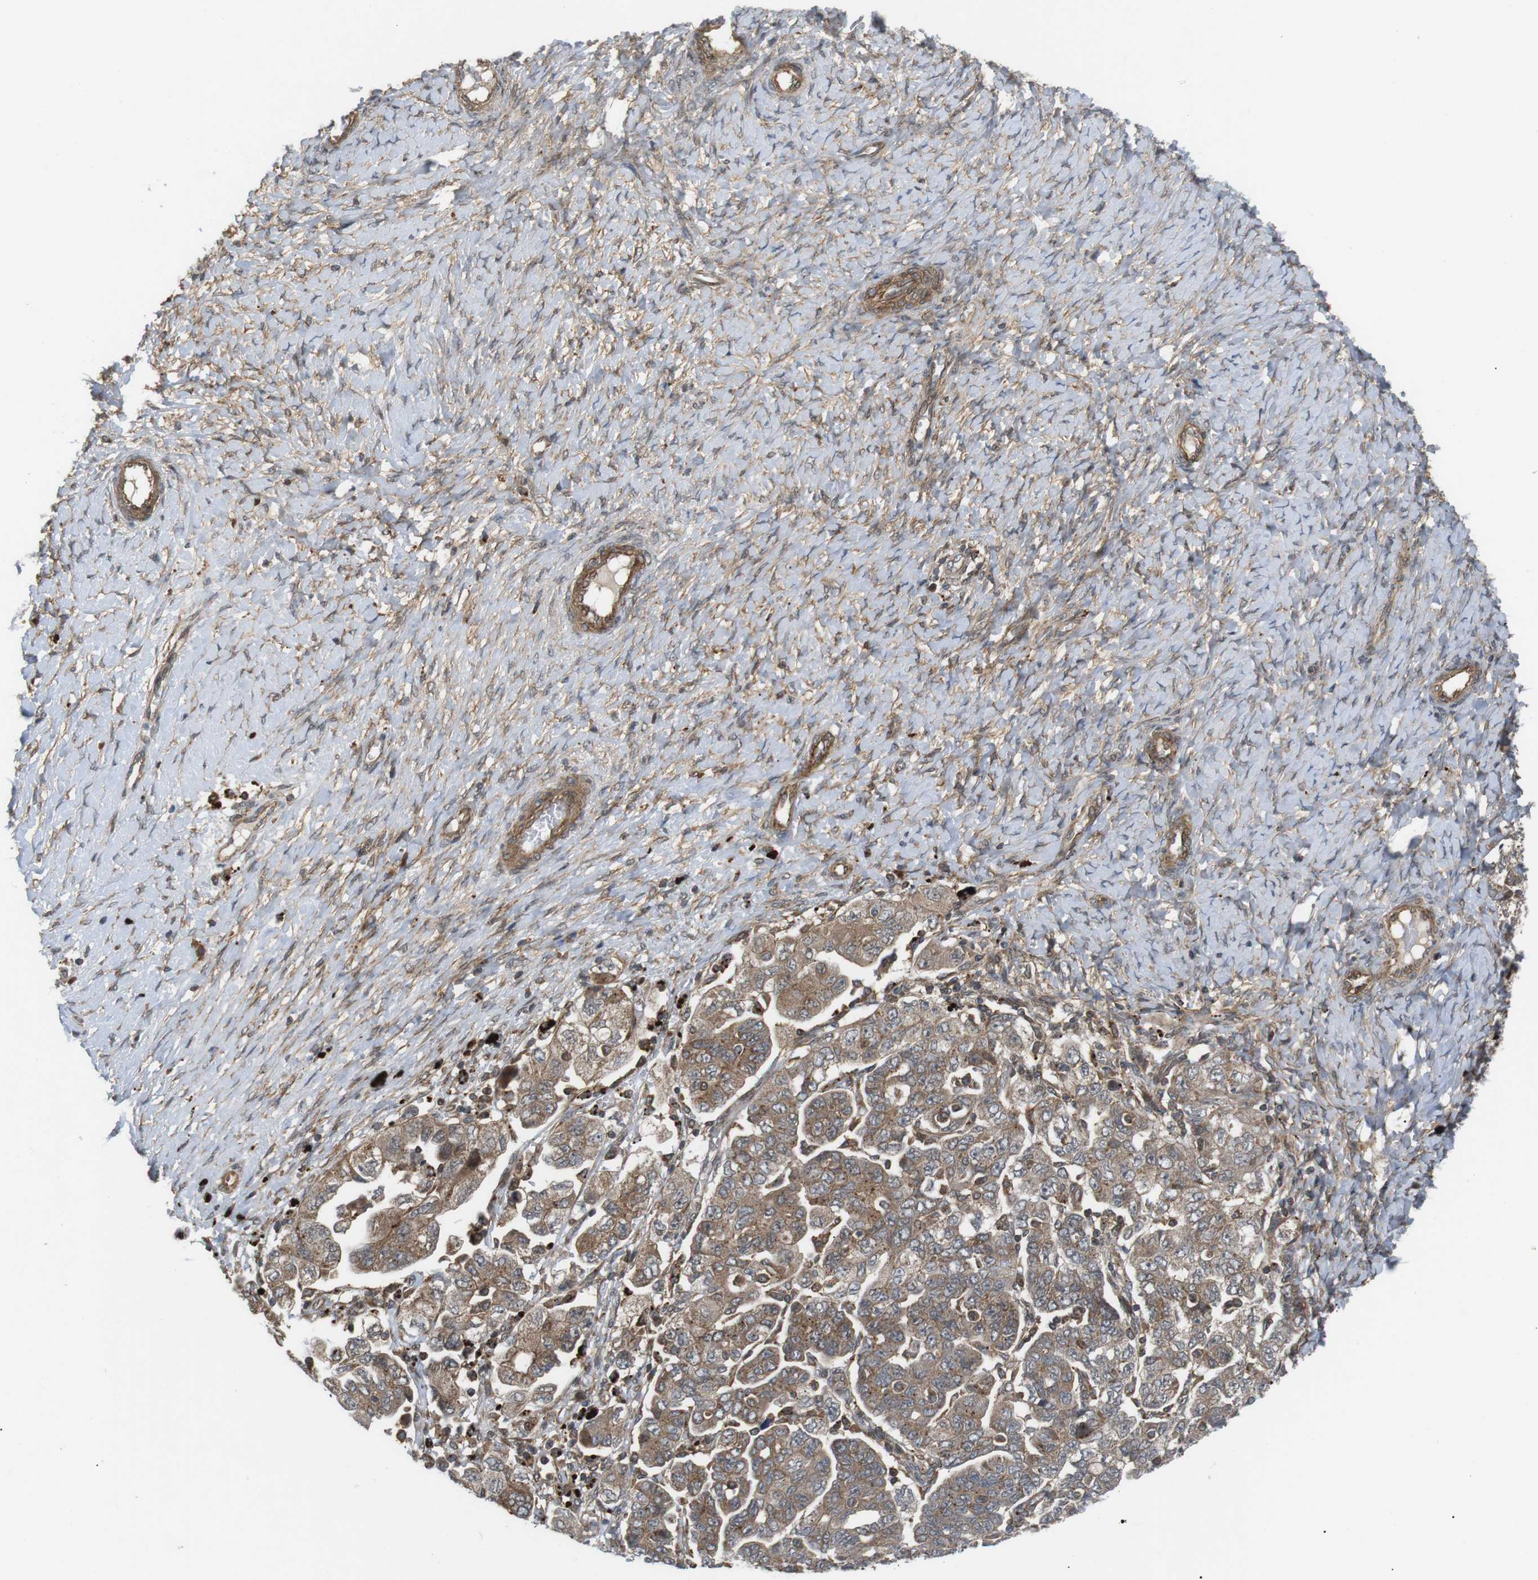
{"staining": {"intensity": "moderate", "quantity": ">75%", "location": "cytoplasmic/membranous"}, "tissue": "ovarian cancer", "cell_type": "Tumor cells", "image_type": "cancer", "snomed": [{"axis": "morphology", "description": "Carcinoma, NOS"}, {"axis": "morphology", "description": "Cystadenocarcinoma, serous, NOS"}, {"axis": "topography", "description": "Ovary"}], "caption": "Human ovarian cancer stained with a brown dye reveals moderate cytoplasmic/membranous positive staining in approximately >75% of tumor cells.", "gene": "KANK2", "patient": {"sex": "female", "age": 69}}